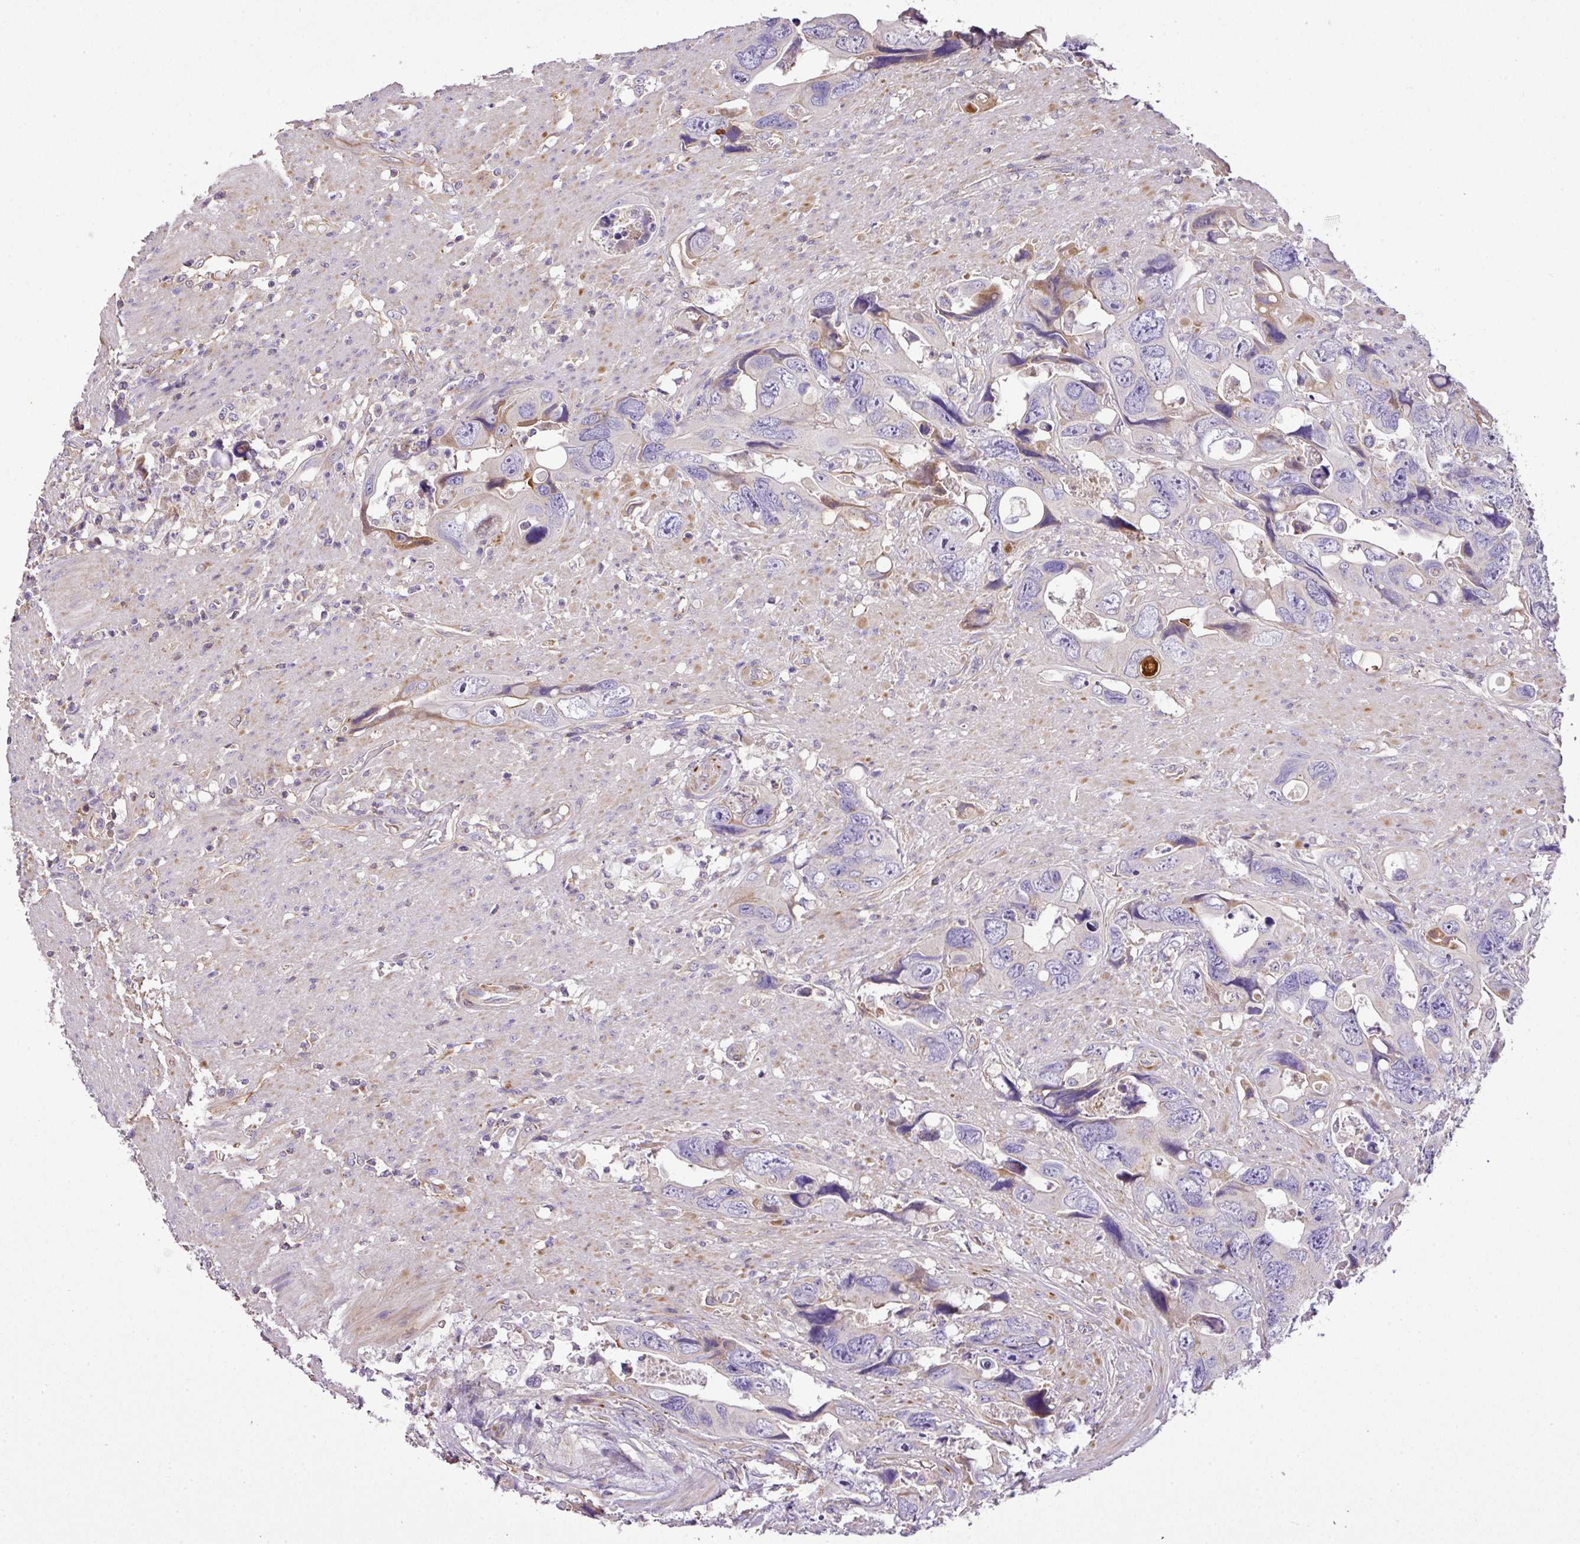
{"staining": {"intensity": "weak", "quantity": "<25%", "location": "cytoplasmic/membranous"}, "tissue": "colorectal cancer", "cell_type": "Tumor cells", "image_type": "cancer", "snomed": [{"axis": "morphology", "description": "Adenocarcinoma, NOS"}, {"axis": "topography", "description": "Rectum"}], "caption": "Tumor cells are negative for brown protein staining in colorectal adenocarcinoma. (DAB (3,3'-diaminobenzidine) immunohistochemistry (IHC), high magnification).", "gene": "CTXN2", "patient": {"sex": "male", "age": 57}}